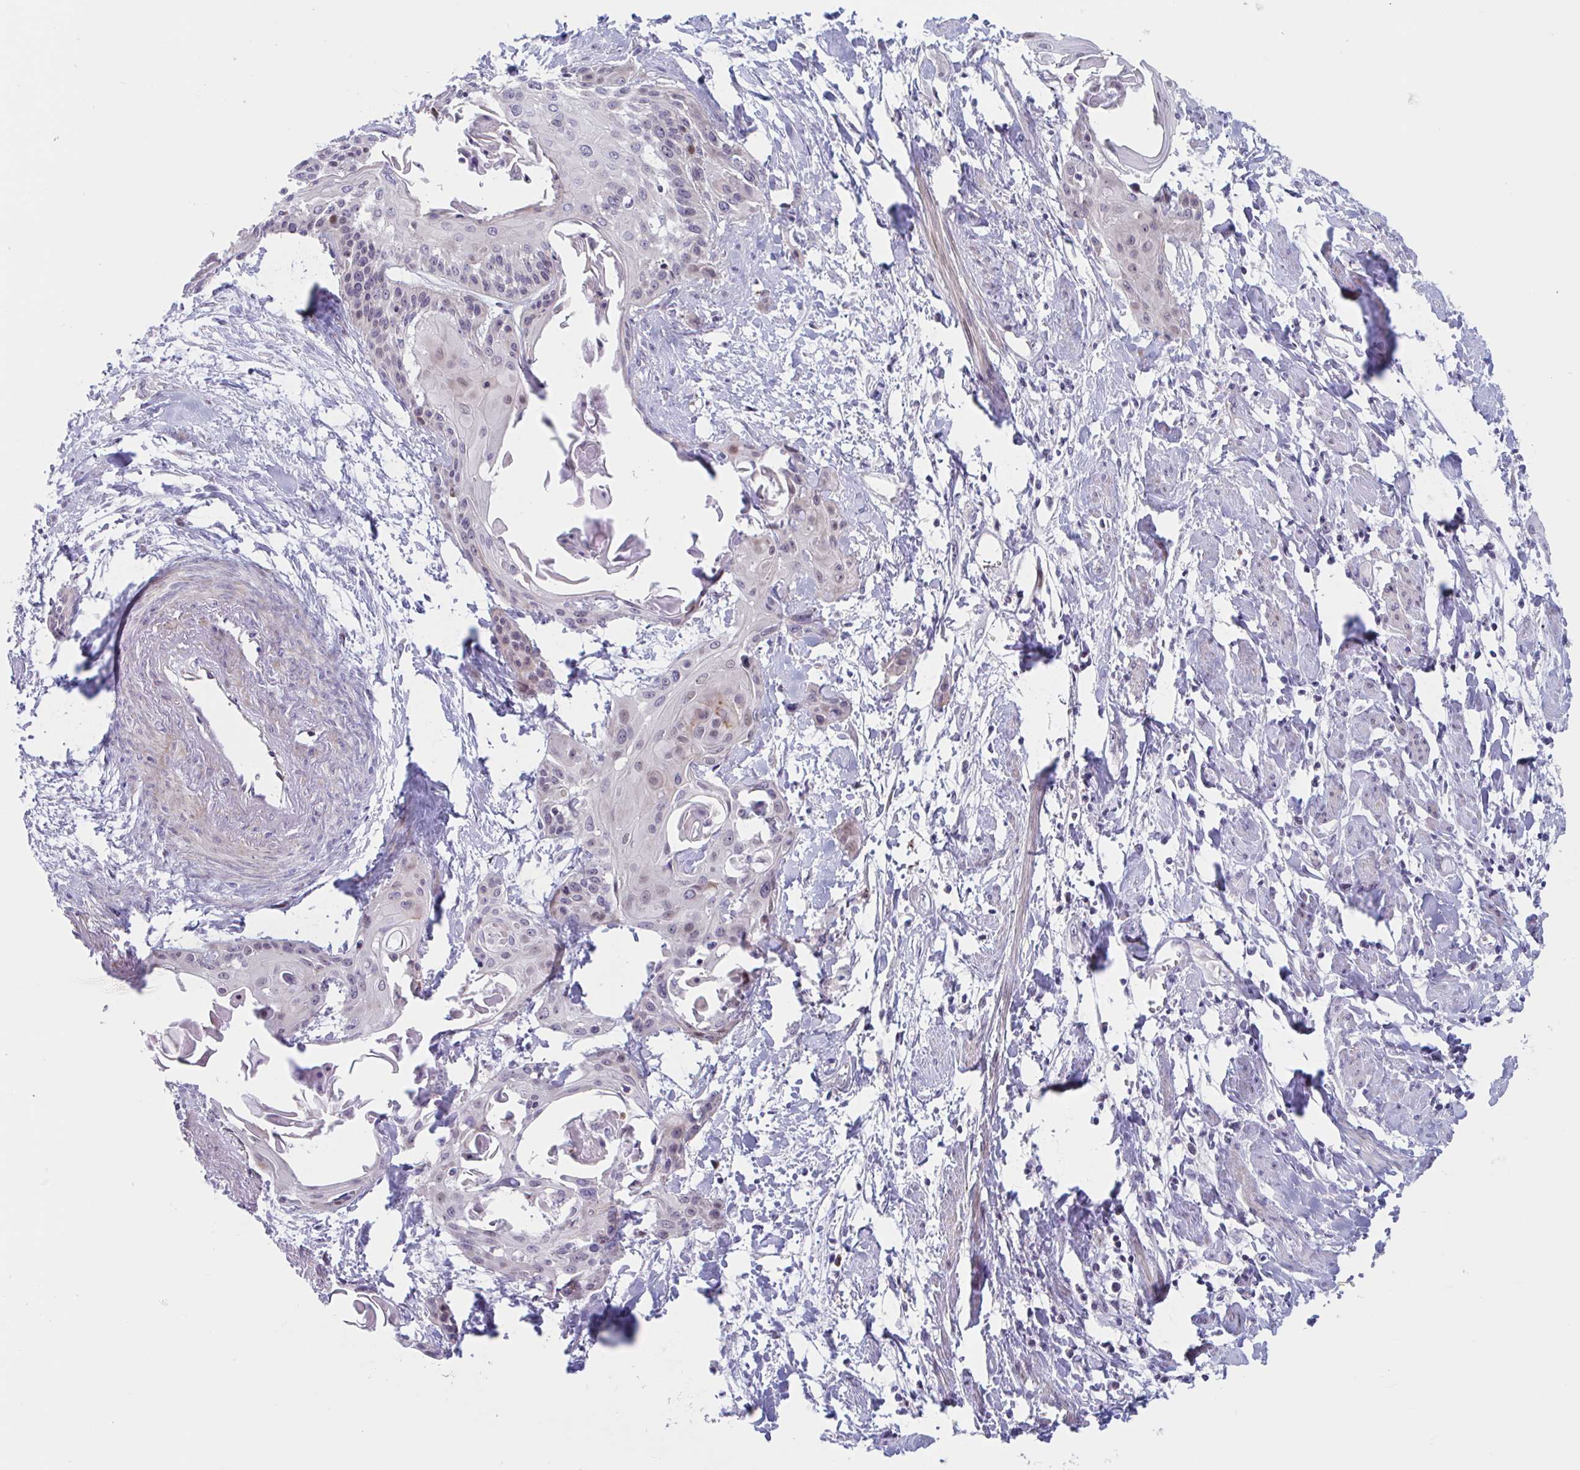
{"staining": {"intensity": "weak", "quantity": "25%-75%", "location": "nuclear"}, "tissue": "cervical cancer", "cell_type": "Tumor cells", "image_type": "cancer", "snomed": [{"axis": "morphology", "description": "Squamous cell carcinoma, NOS"}, {"axis": "topography", "description": "Cervix"}], "caption": "High-magnification brightfield microscopy of squamous cell carcinoma (cervical) stained with DAB (brown) and counterstained with hematoxylin (blue). tumor cells exhibit weak nuclear staining is identified in about25%-75% of cells.", "gene": "DUXA", "patient": {"sex": "female", "age": 57}}